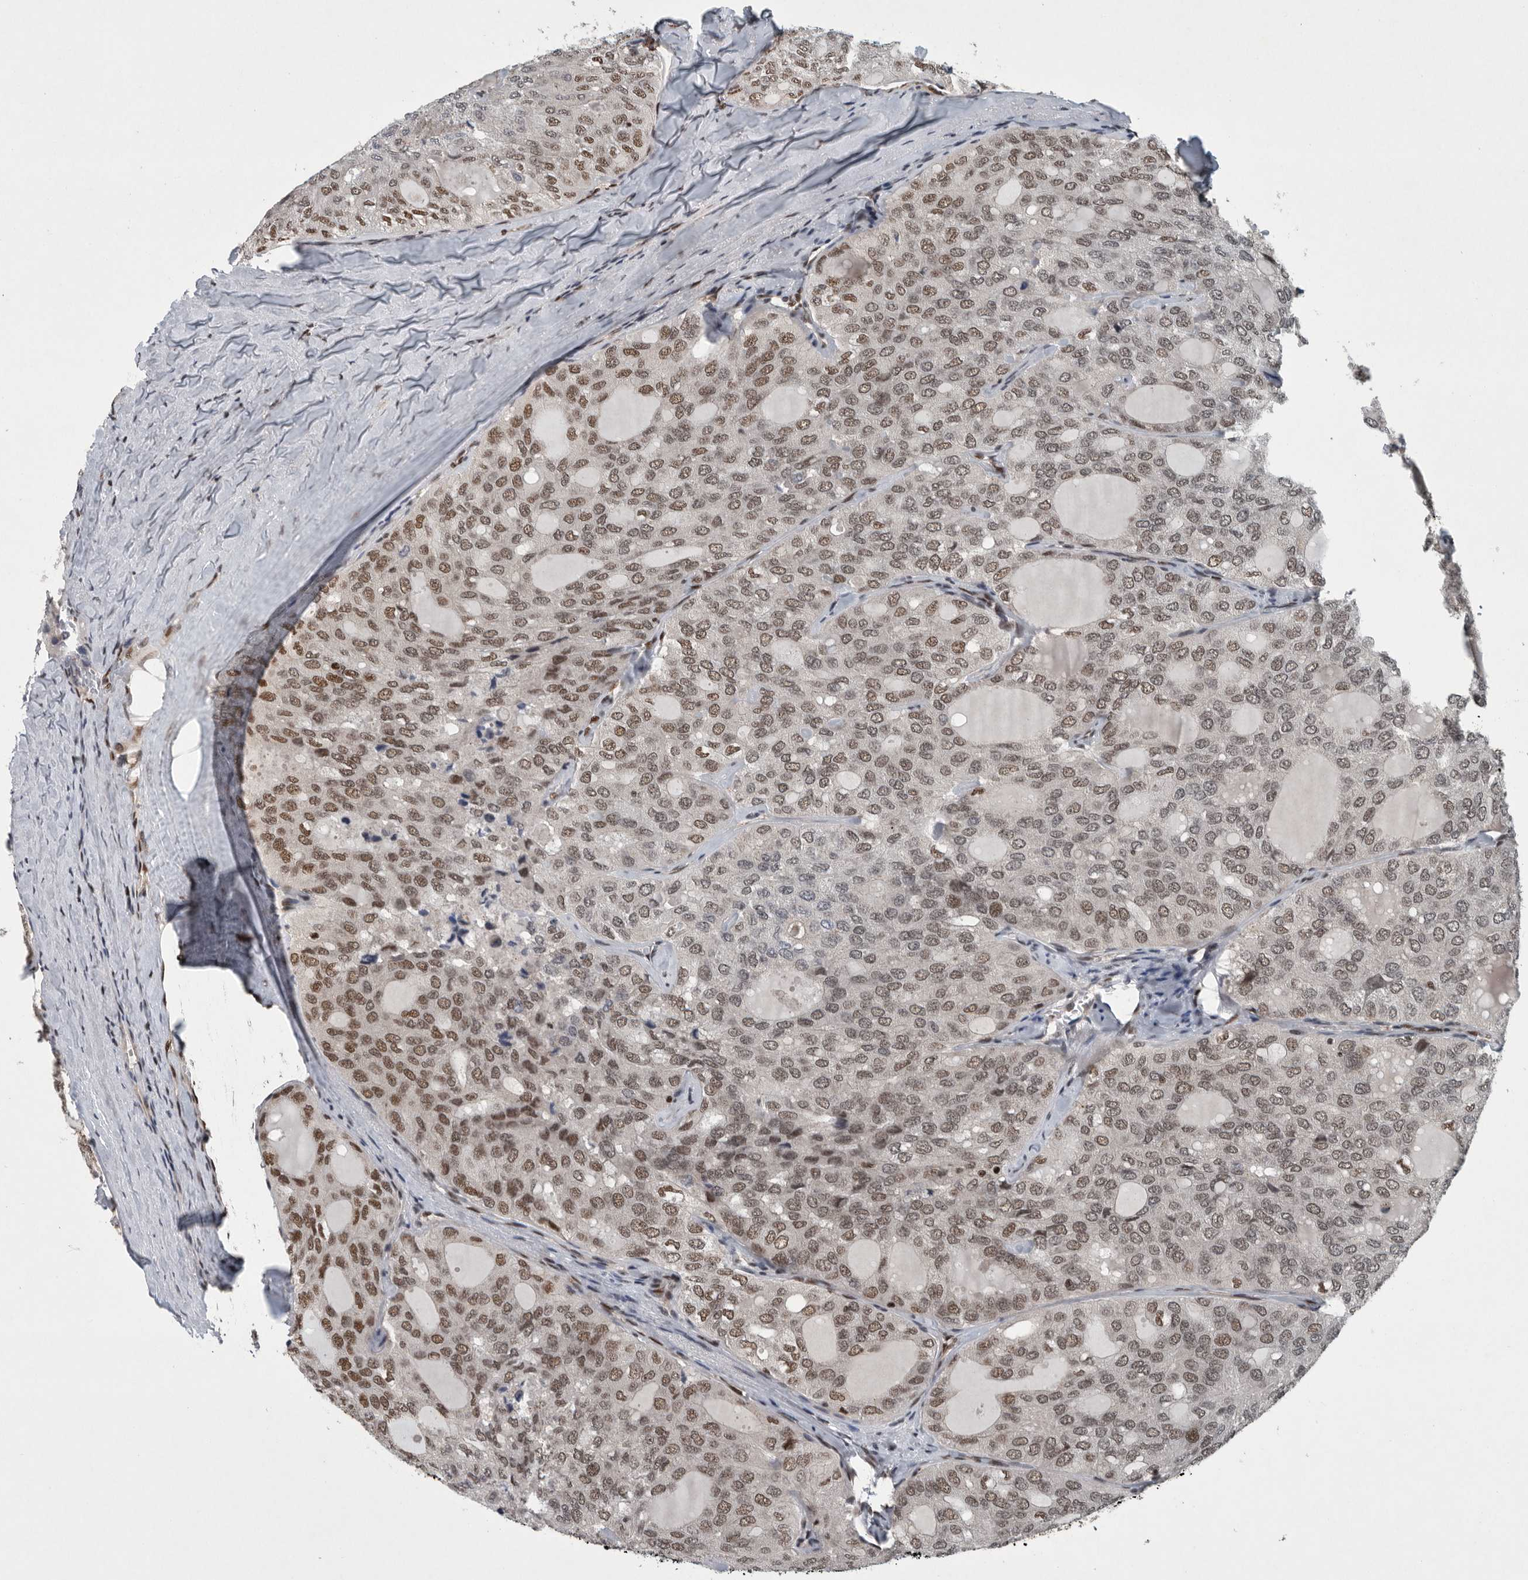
{"staining": {"intensity": "moderate", "quantity": "25%-75%", "location": "nuclear"}, "tissue": "thyroid cancer", "cell_type": "Tumor cells", "image_type": "cancer", "snomed": [{"axis": "morphology", "description": "Follicular adenoma carcinoma, NOS"}, {"axis": "topography", "description": "Thyroid gland"}], "caption": "The photomicrograph displays immunohistochemical staining of thyroid follicular adenoma carcinoma. There is moderate nuclear positivity is appreciated in approximately 25%-75% of tumor cells.", "gene": "SENP7", "patient": {"sex": "male", "age": 75}}